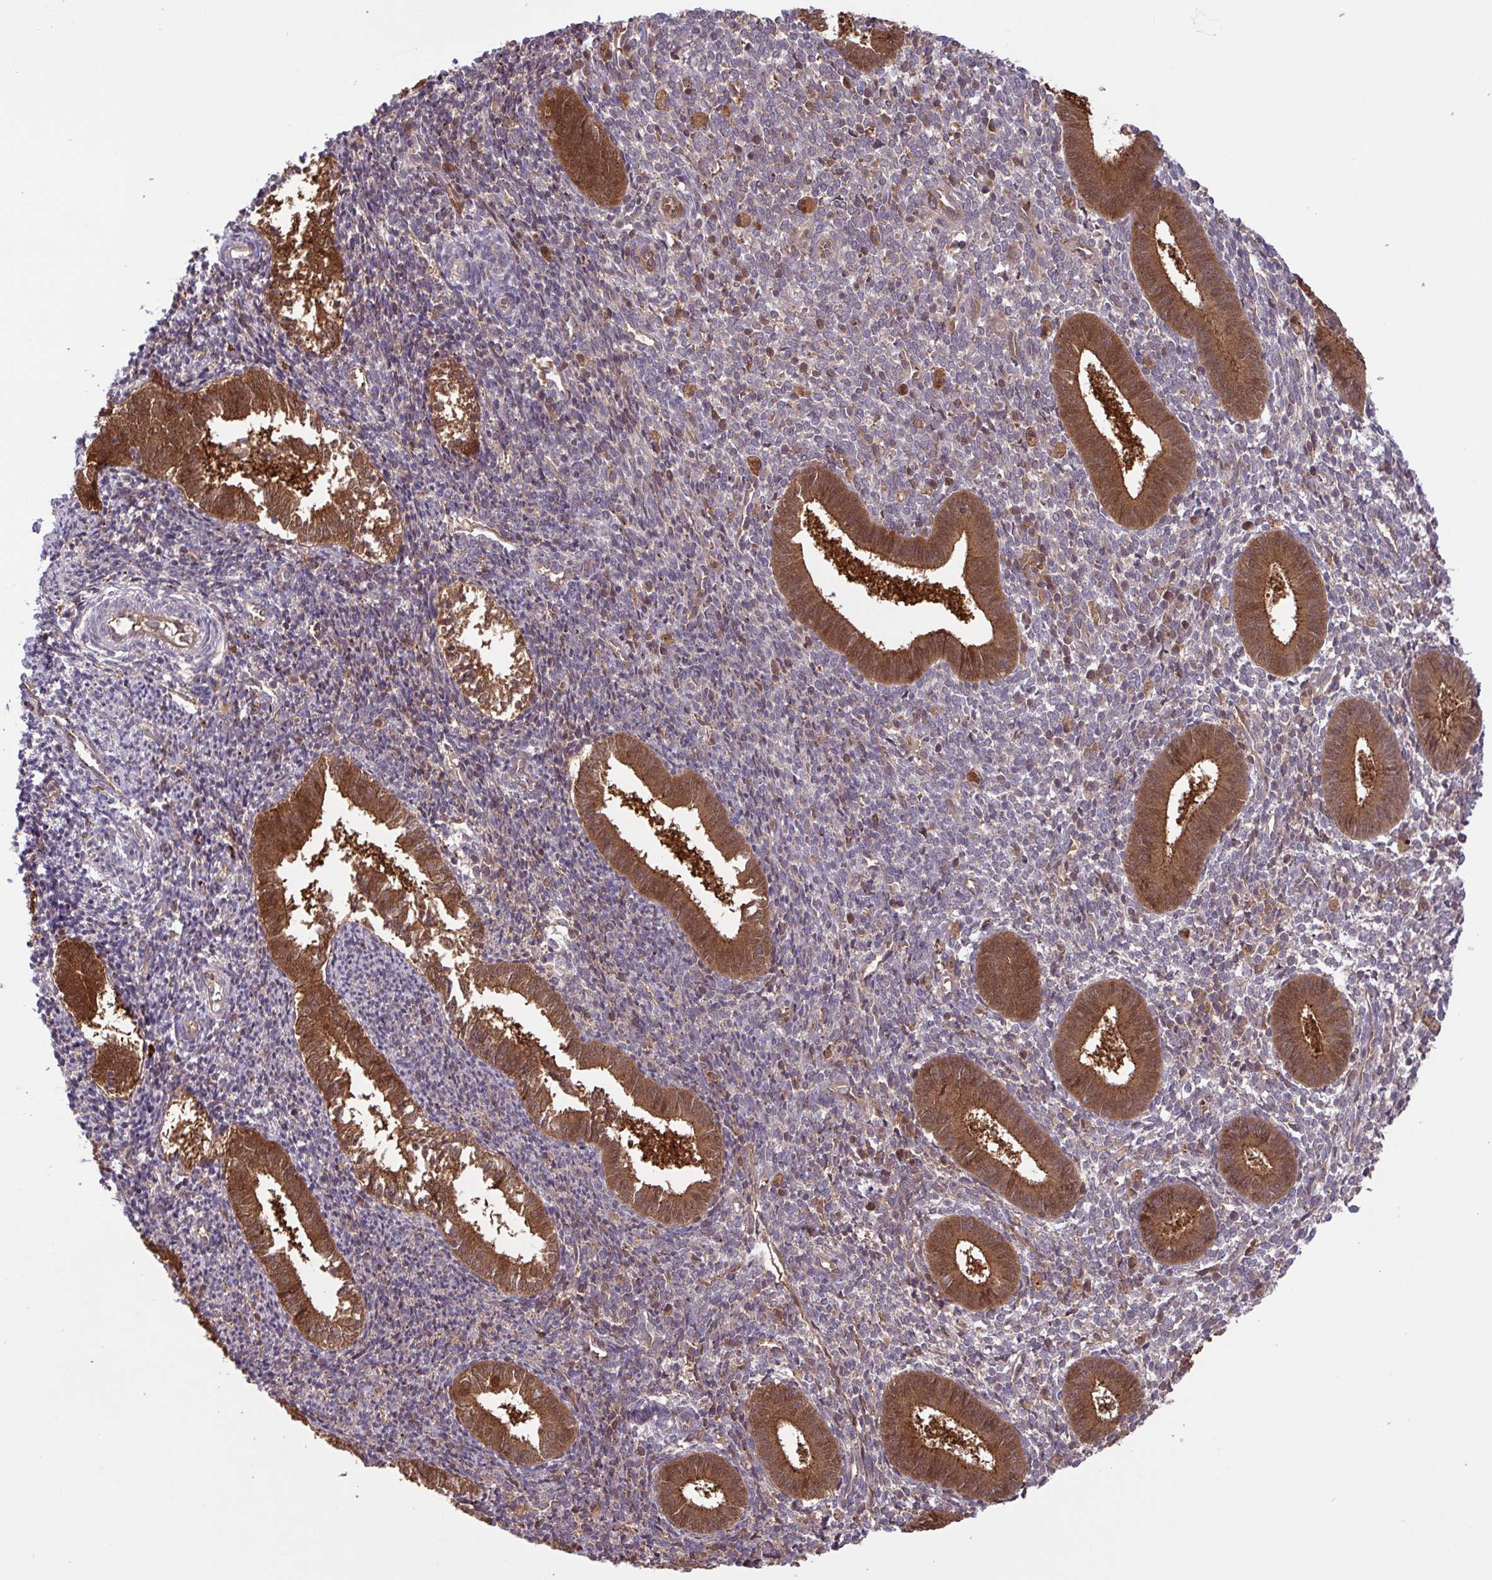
{"staining": {"intensity": "negative", "quantity": "none", "location": "none"}, "tissue": "endometrium", "cell_type": "Cells in endometrial stroma", "image_type": "normal", "snomed": [{"axis": "morphology", "description": "Normal tissue, NOS"}, {"axis": "topography", "description": "Endometrium"}], "caption": "Immunohistochemistry image of unremarkable human endometrium stained for a protein (brown), which exhibits no staining in cells in endometrial stroma. (Brightfield microscopy of DAB (3,3'-diaminobenzidine) immunohistochemistry (IHC) at high magnification).", "gene": "INTS10", "patient": {"sex": "female", "age": 25}}